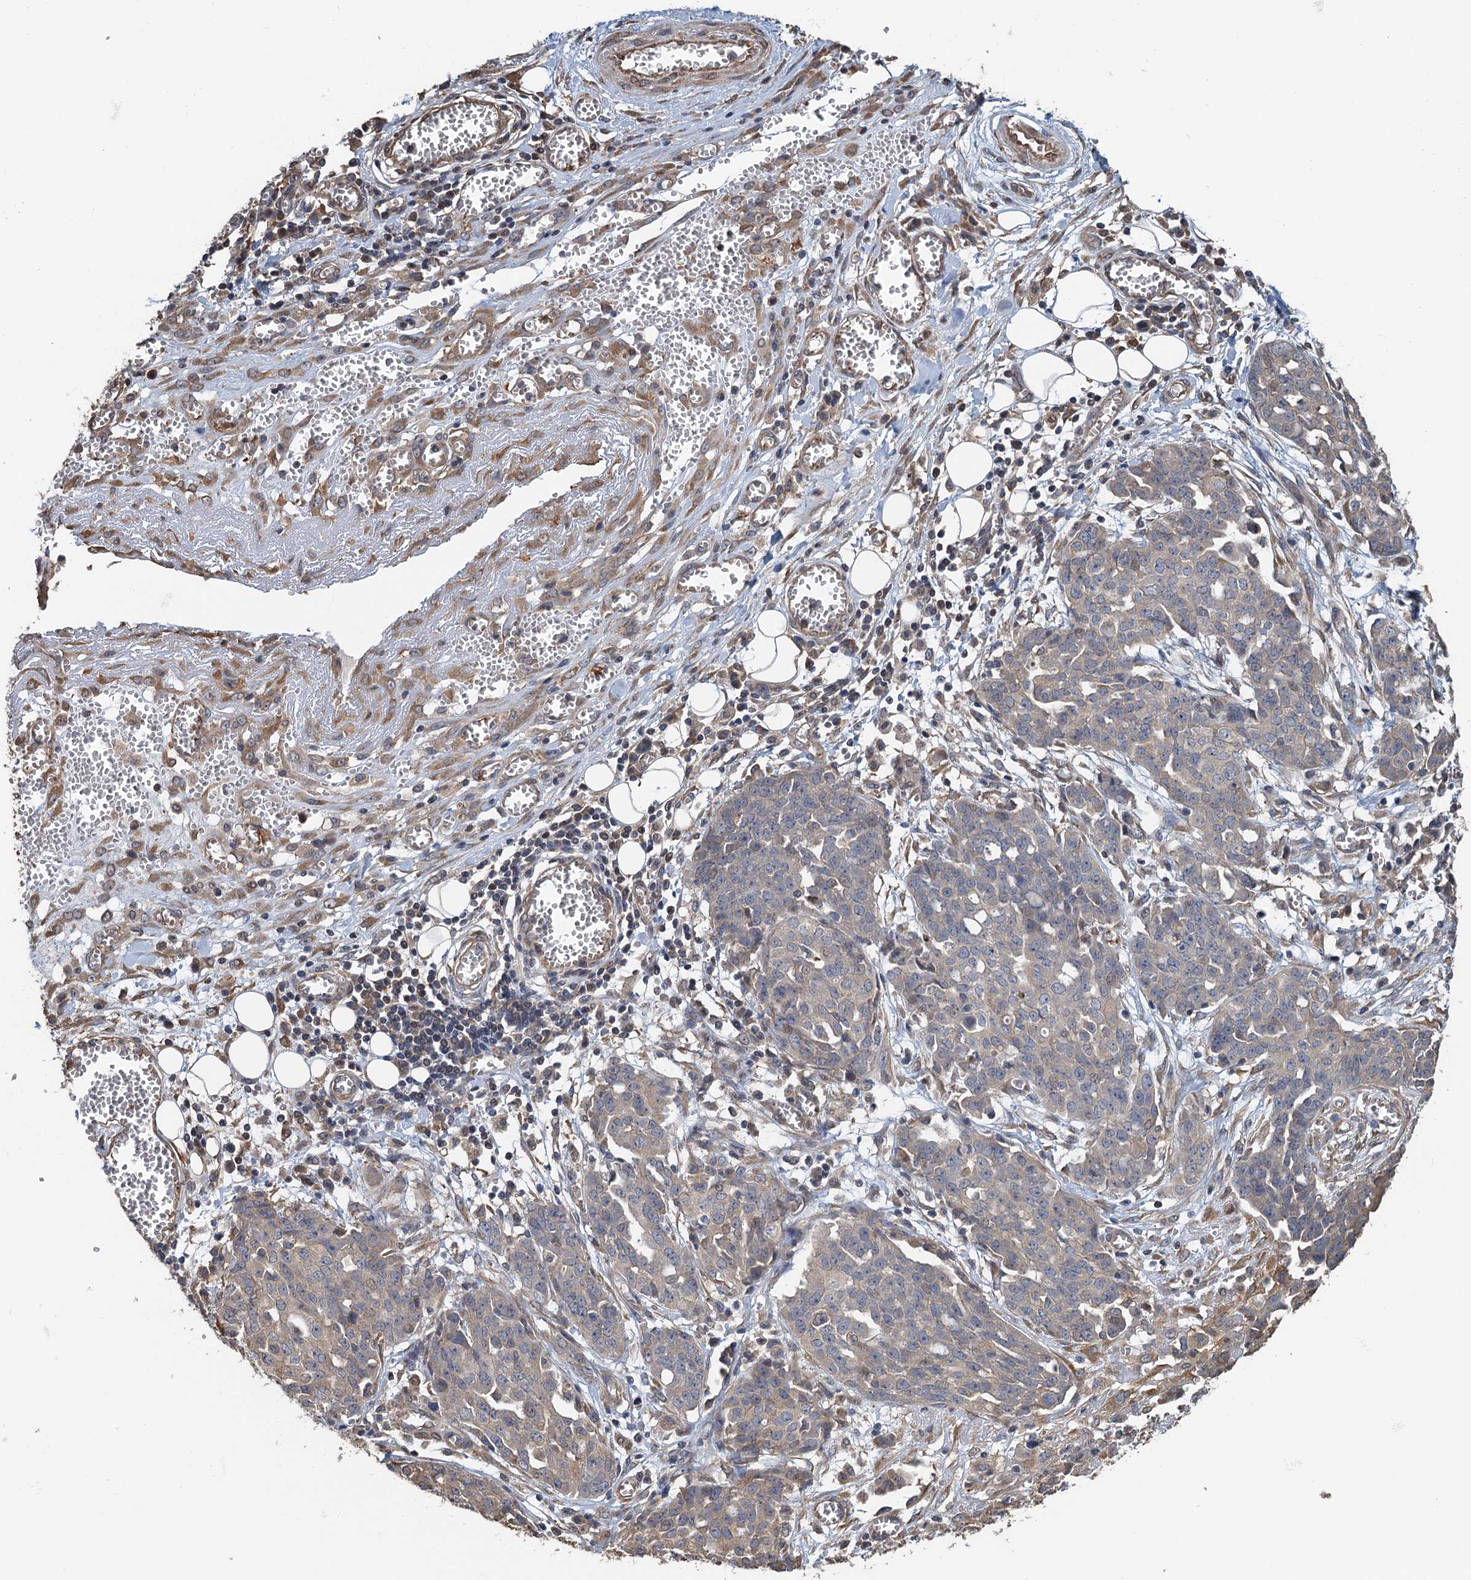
{"staining": {"intensity": "weak", "quantity": "<25%", "location": "cytoplasmic/membranous"}, "tissue": "ovarian cancer", "cell_type": "Tumor cells", "image_type": "cancer", "snomed": [{"axis": "morphology", "description": "Cystadenocarcinoma, serous, NOS"}, {"axis": "topography", "description": "Soft tissue"}, {"axis": "topography", "description": "Ovary"}], "caption": "Immunohistochemistry image of ovarian cancer stained for a protein (brown), which exhibits no expression in tumor cells. Nuclei are stained in blue.", "gene": "MEAK7", "patient": {"sex": "female", "age": 57}}